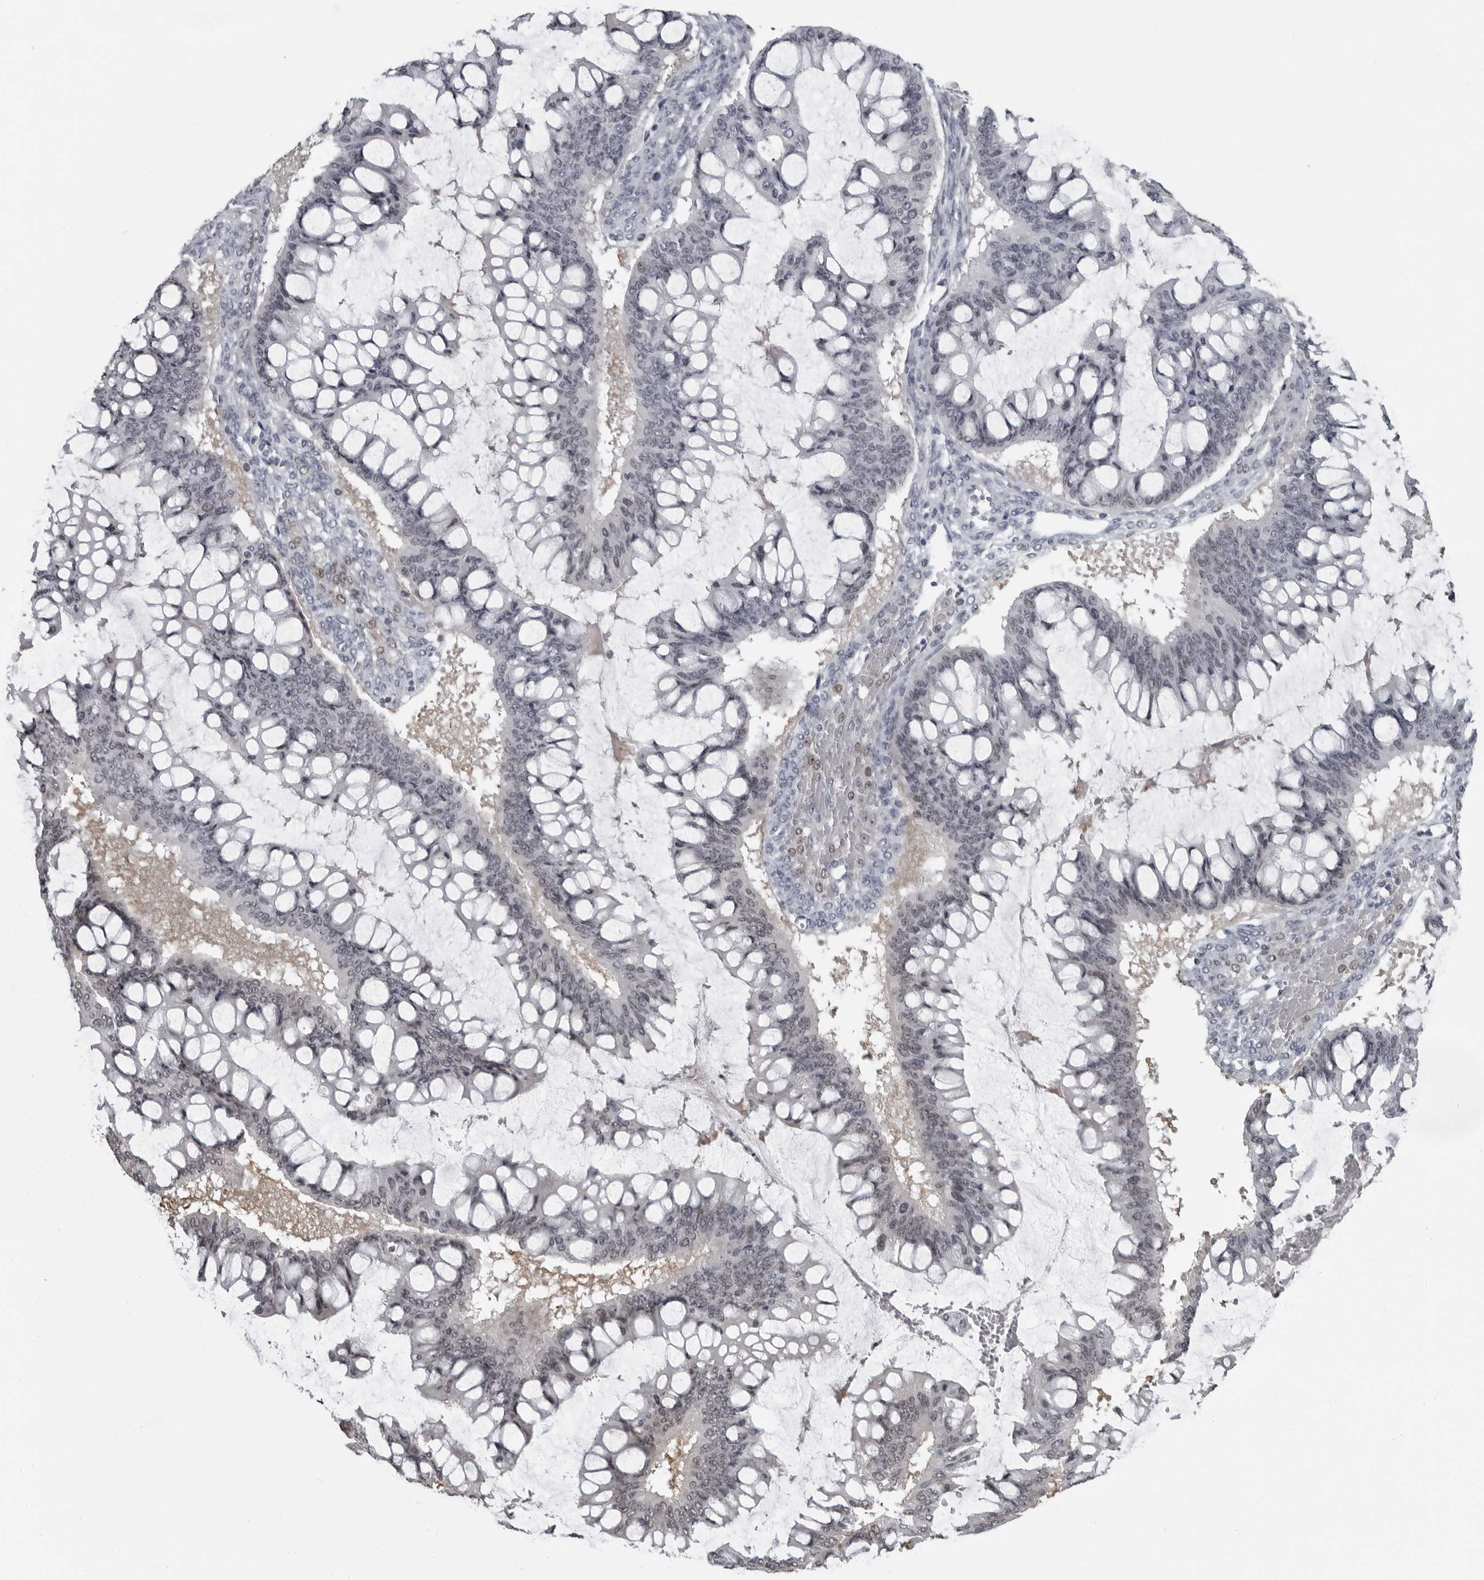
{"staining": {"intensity": "negative", "quantity": "none", "location": "none"}, "tissue": "ovarian cancer", "cell_type": "Tumor cells", "image_type": "cancer", "snomed": [{"axis": "morphology", "description": "Cystadenocarcinoma, mucinous, NOS"}, {"axis": "topography", "description": "Ovary"}], "caption": "Protein analysis of ovarian mucinous cystadenocarcinoma exhibits no significant positivity in tumor cells.", "gene": "LZIC", "patient": {"sex": "female", "age": 73}}